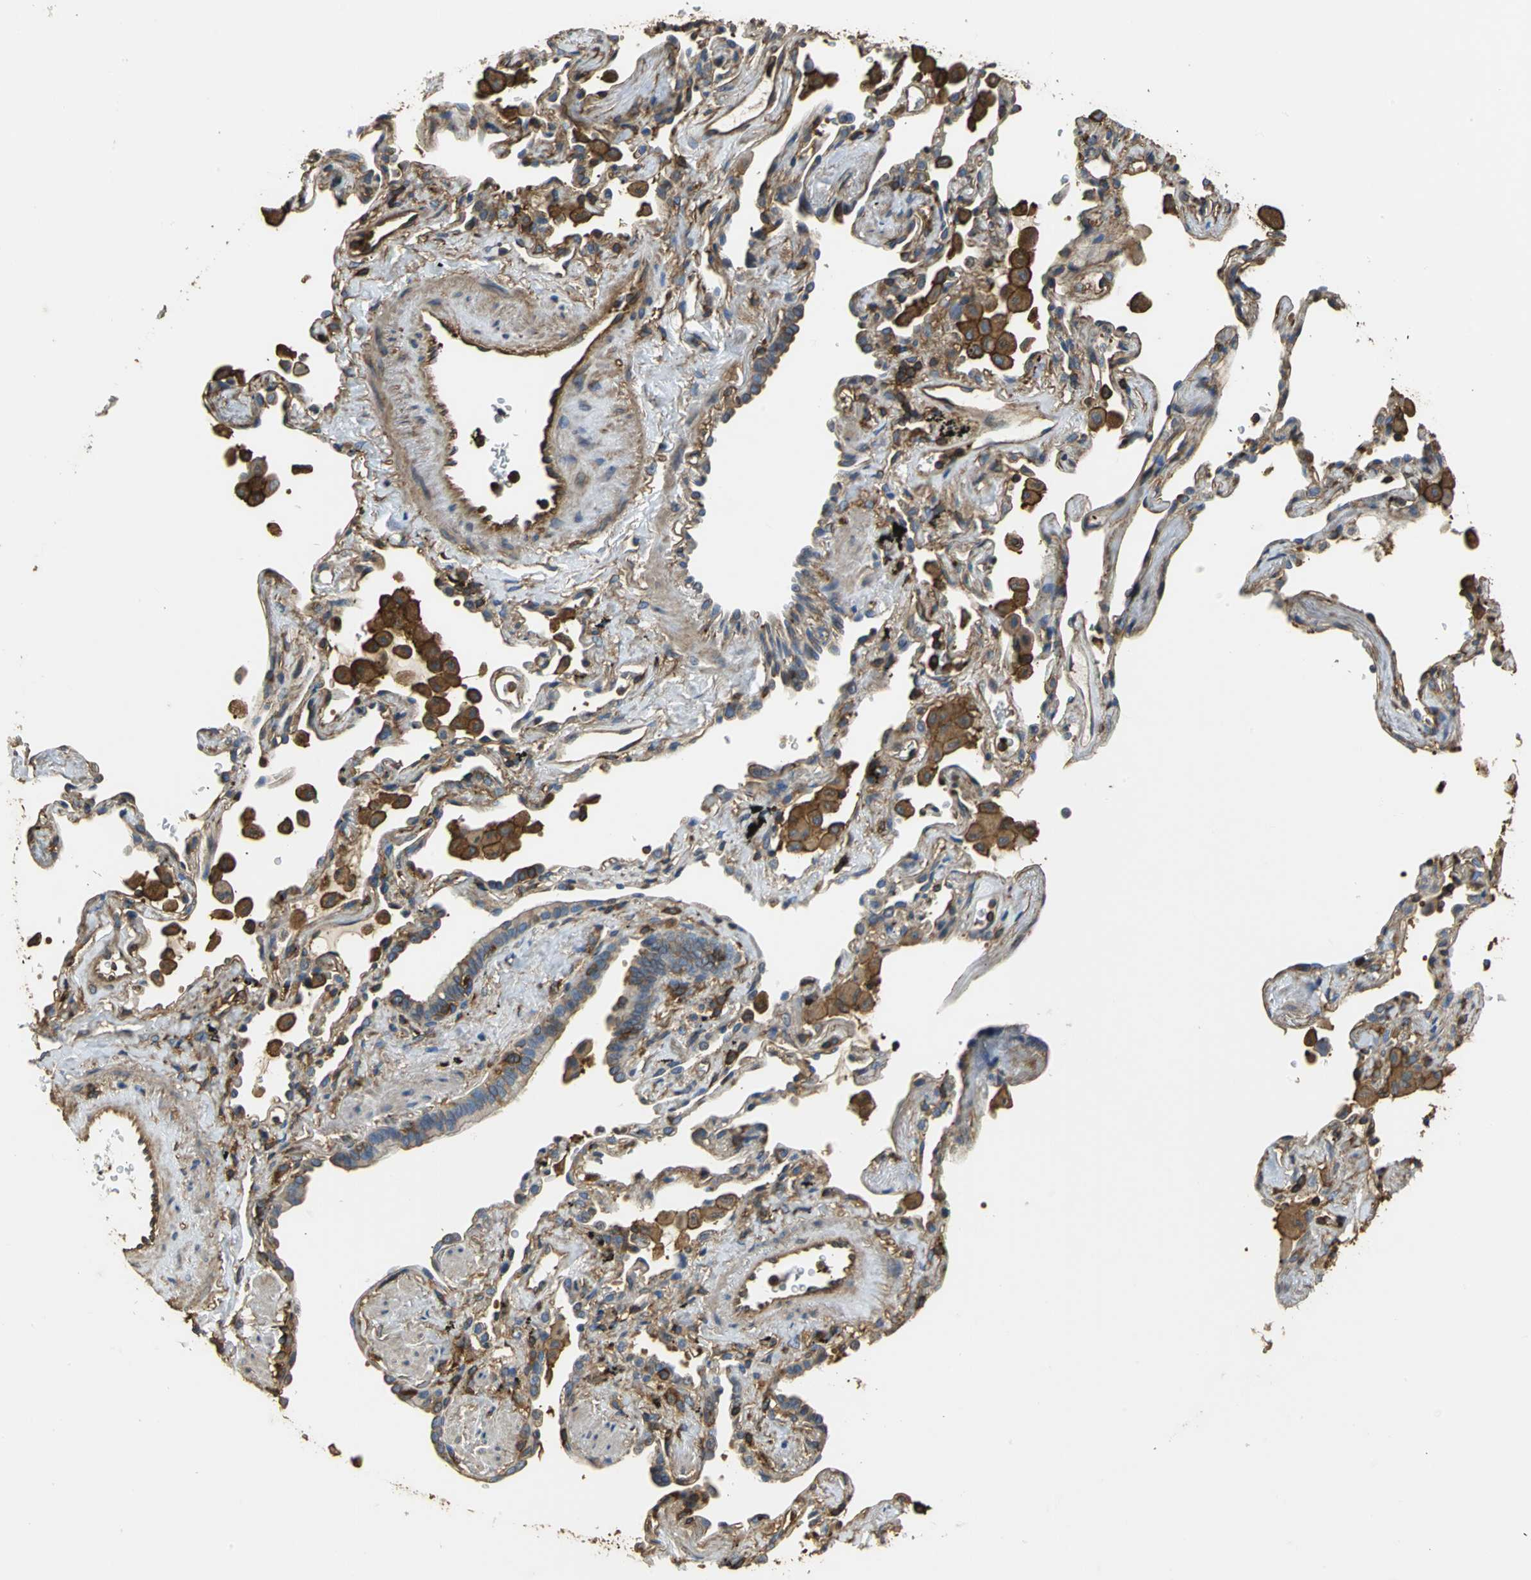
{"staining": {"intensity": "weak", "quantity": ">75%", "location": "cytoplasmic/membranous"}, "tissue": "lung cancer", "cell_type": "Tumor cells", "image_type": "cancer", "snomed": [{"axis": "morphology", "description": "Squamous cell carcinoma, NOS"}, {"axis": "topography", "description": "Lung"}], "caption": "Protein staining by immunohistochemistry (IHC) shows weak cytoplasmic/membranous expression in about >75% of tumor cells in lung squamous cell carcinoma. The staining is performed using DAB (3,3'-diaminobenzidine) brown chromogen to label protein expression. The nuclei are counter-stained blue using hematoxylin.", "gene": "TLN1", "patient": {"sex": "female", "age": 67}}